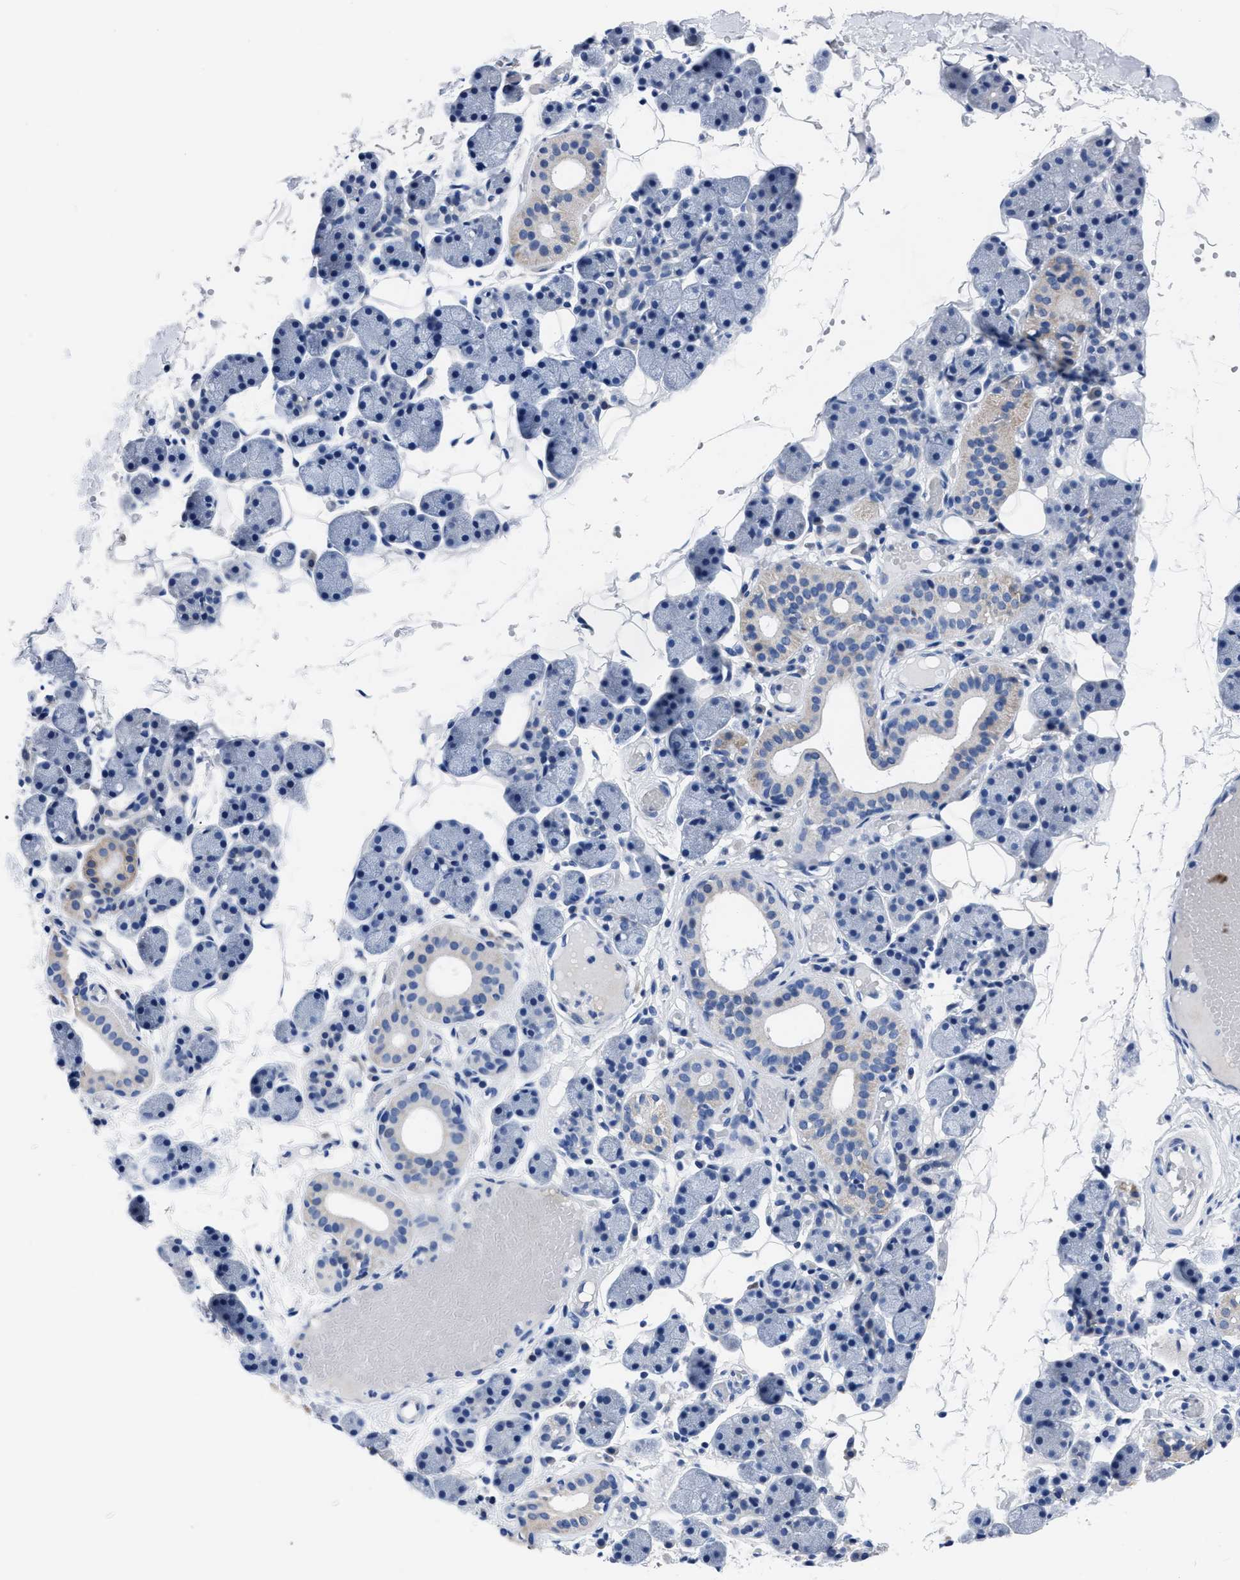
{"staining": {"intensity": "weak", "quantity": "<25%", "location": "cytoplasmic/membranous"}, "tissue": "salivary gland", "cell_type": "Glandular cells", "image_type": "normal", "snomed": [{"axis": "morphology", "description": "Normal tissue, NOS"}, {"axis": "topography", "description": "Salivary gland"}], "caption": "This histopathology image is of unremarkable salivary gland stained with immunohistochemistry (IHC) to label a protein in brown with the nuclei are counter-stained blue. There is no positivity in glandular cells.", "gene": "MOV10L1", "patient": {"sex": "female", "age": 33}}